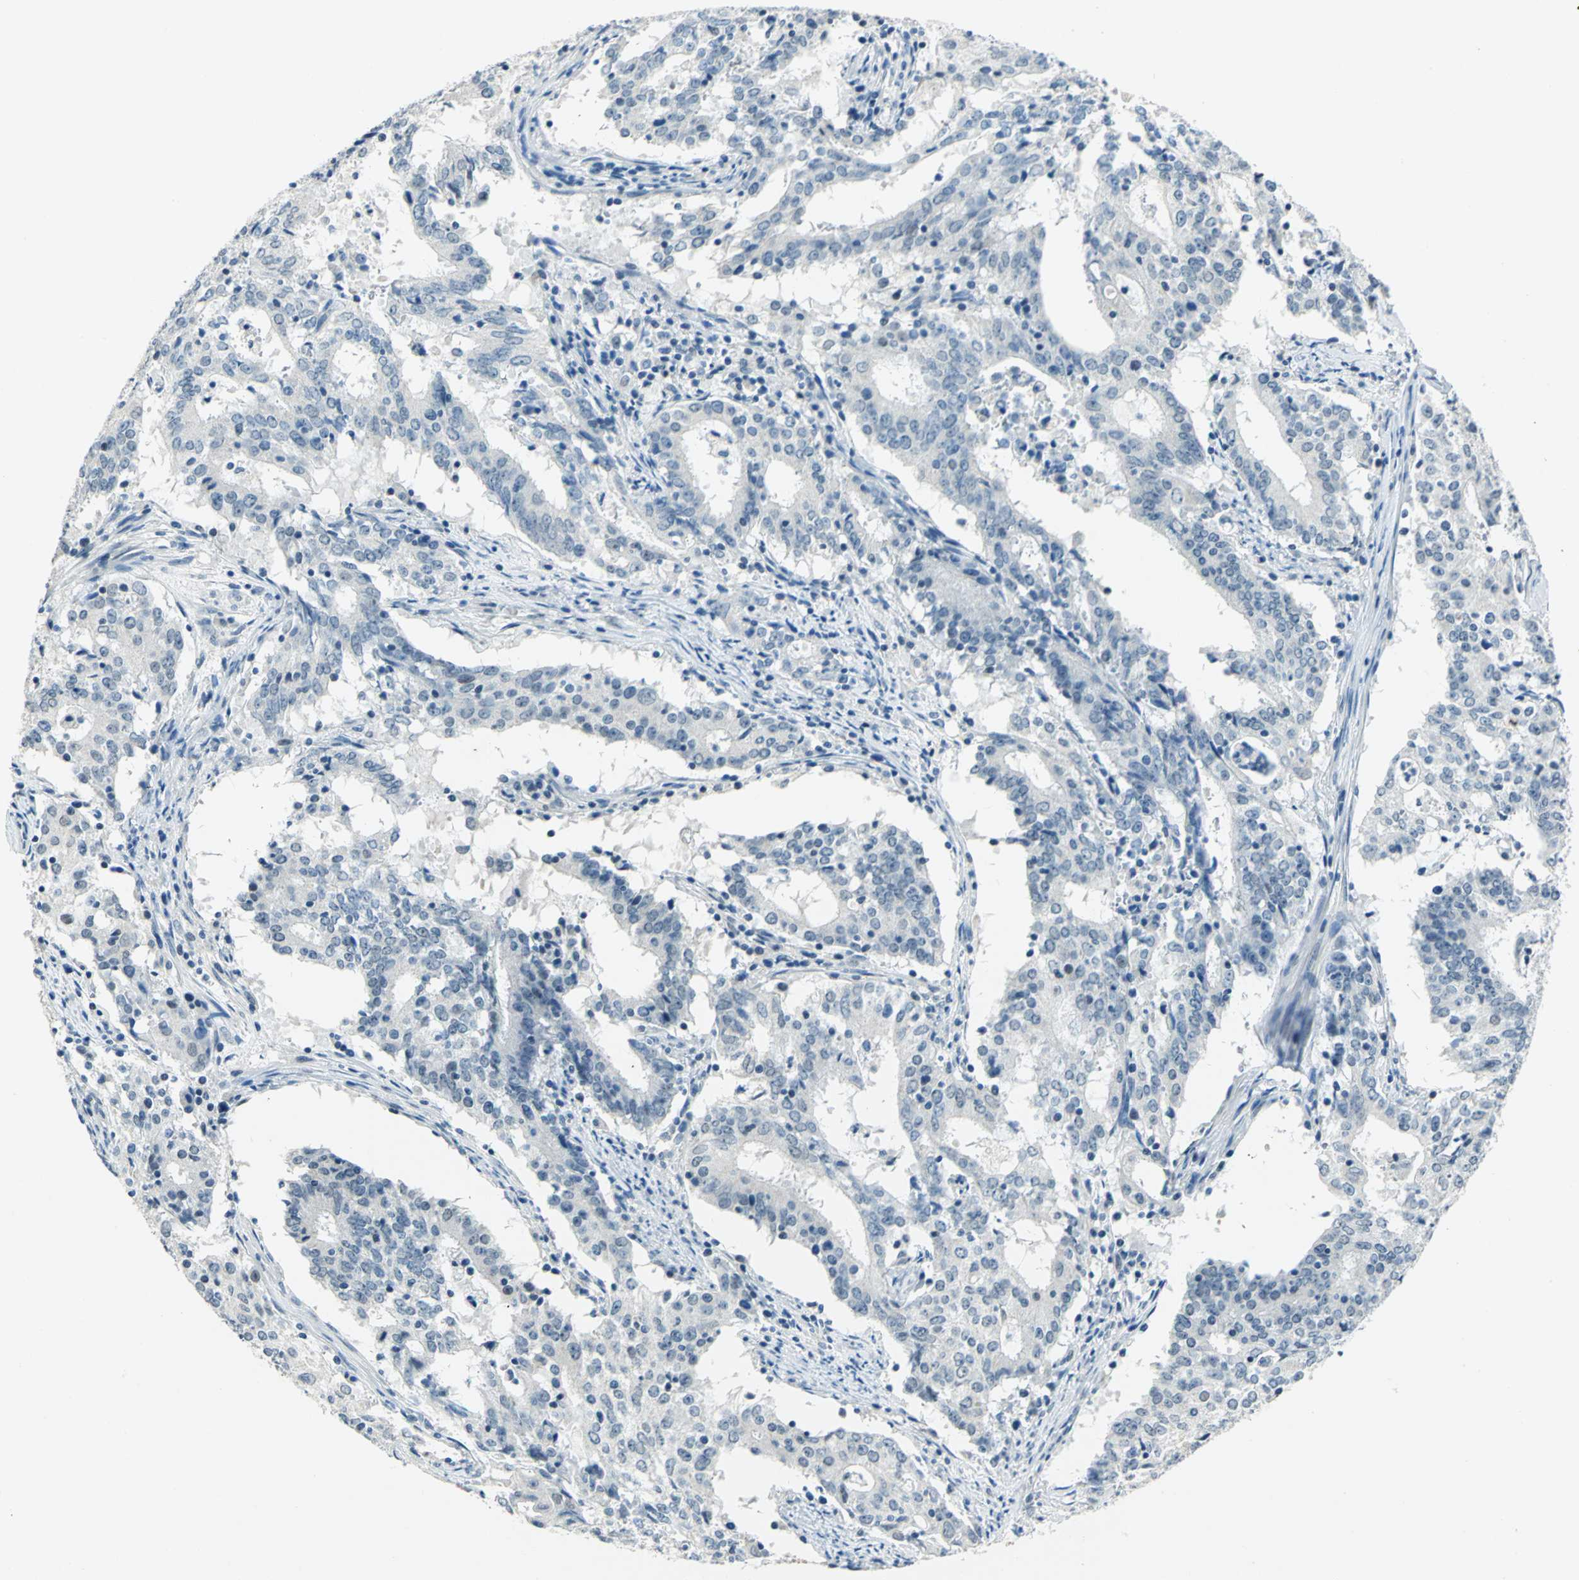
{"staining": {"intensity": "negative", "quantity": "none", "location": "none"}, "tissue": "cervical cancer", "cell_type": "Tumor cells", "image_type": "cancer", "snomed": [{"axis": "morphology", "description": "Adenocarcinoma, NOS"}, {"axis": "topography", "description": "Cervix"}], "caption": "Tumor cells are negative for protein expression in human cervical cancer (adenocarcinoma).", "gene": "RAD17", "patient": {"sex": "female", "age": 44}}